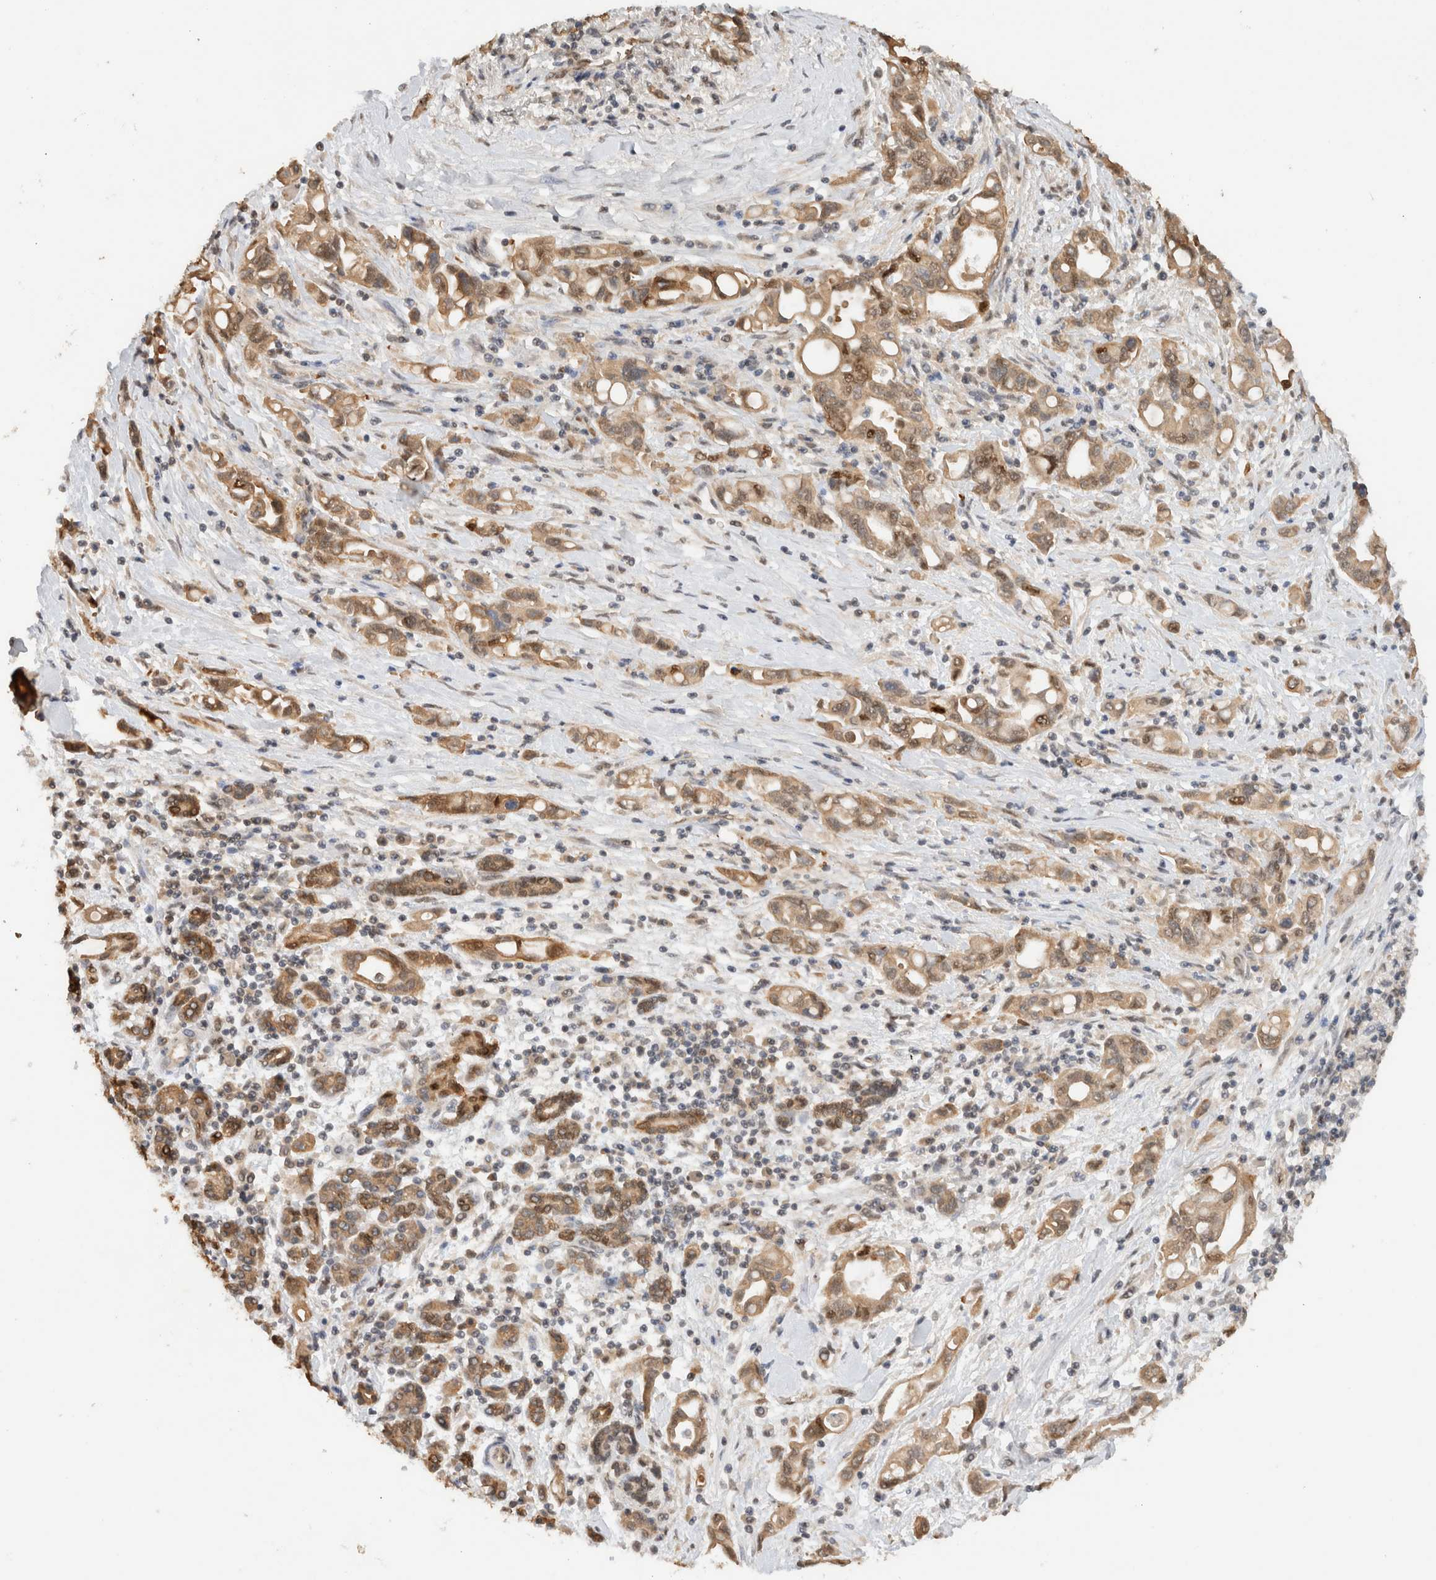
{"staining": {"intensity": "moderate", "quantity": ">75%", "location": "cytoplasmic/membranous,nuclear"}, "tissue": "pancreatic cancer", "cell_type": "Tumor cells", "image_type": "cancer", "snomed": [{"axis": "morphology", "description": "Adenocarcinoma, NOS"}, {"axis": "topography", "description": "Pancreas"}], "caption": "The photomicrograph shows immunohistochemical staining of pancreatic adenocarcinoma. There is moderate cytoplasmic/membranous and nuclear staining is present in approximately >75% of tumor cells. The protein is shown in brown color, while the nuclei are stained blue.", "gene": "CA13", "patient": {"sex": "female", "age": 57}}